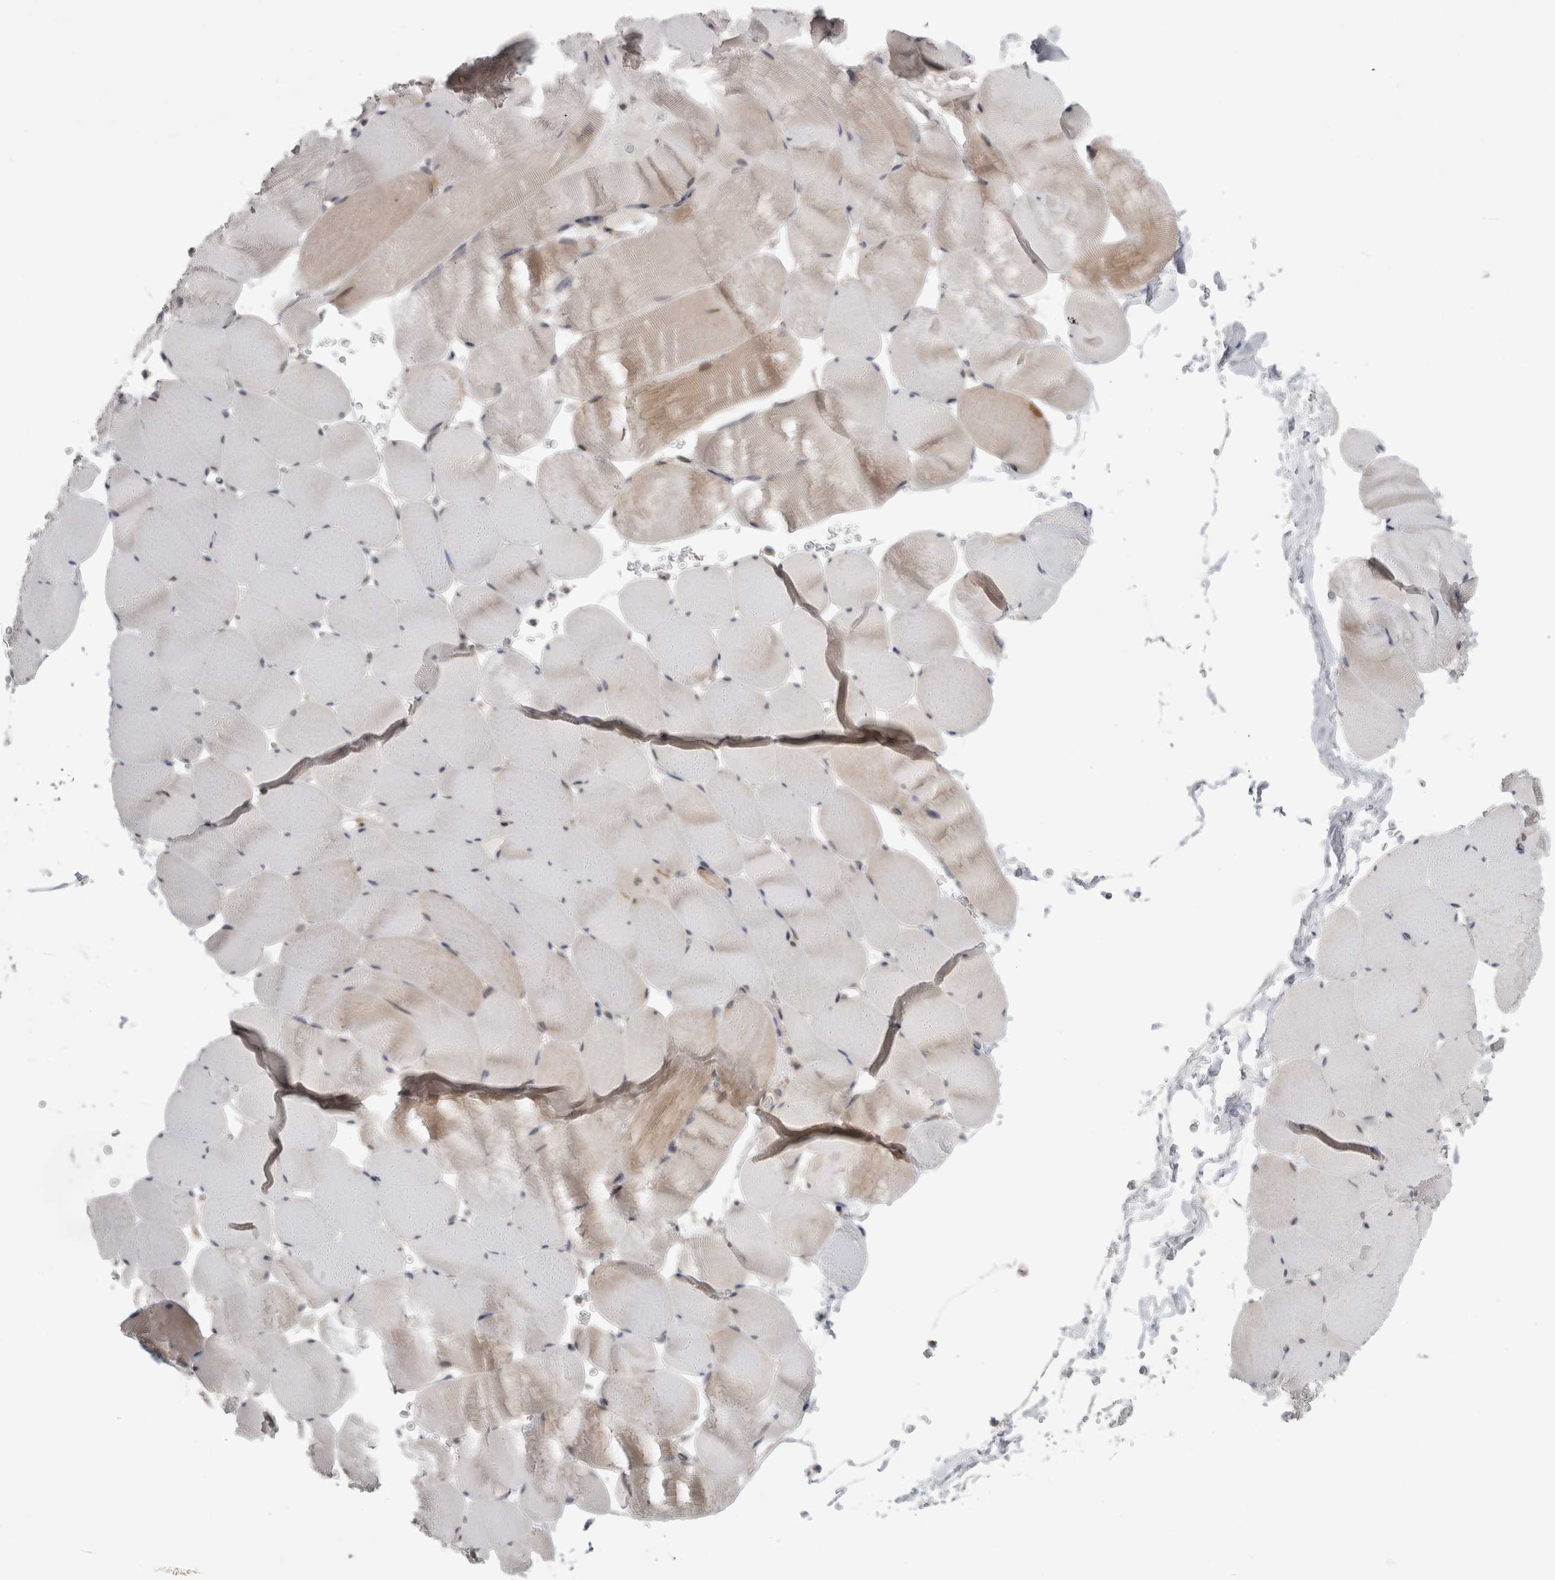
{"staining": {"intensity": "weak", "quantity": "<25%", "location": "cytoplasmic/membranous"}, "tissue": "skeletal muscle", "cell_type": "Myocytes", "image_type": "normal", "snomed": [{"axis": "morphology", "description": "Normal tissue, NOS"}, {"axis": "topography", "description": "Skeletal muscle"}], "caption": "Immunohistochemistry (IHC) of benign skeletal muscle demonstrates no staining in myocytes. (IHC, brightfield microscopy, high magnification).", "gene": "MTBP", "patient": {"sex": "male", "age": 62}}